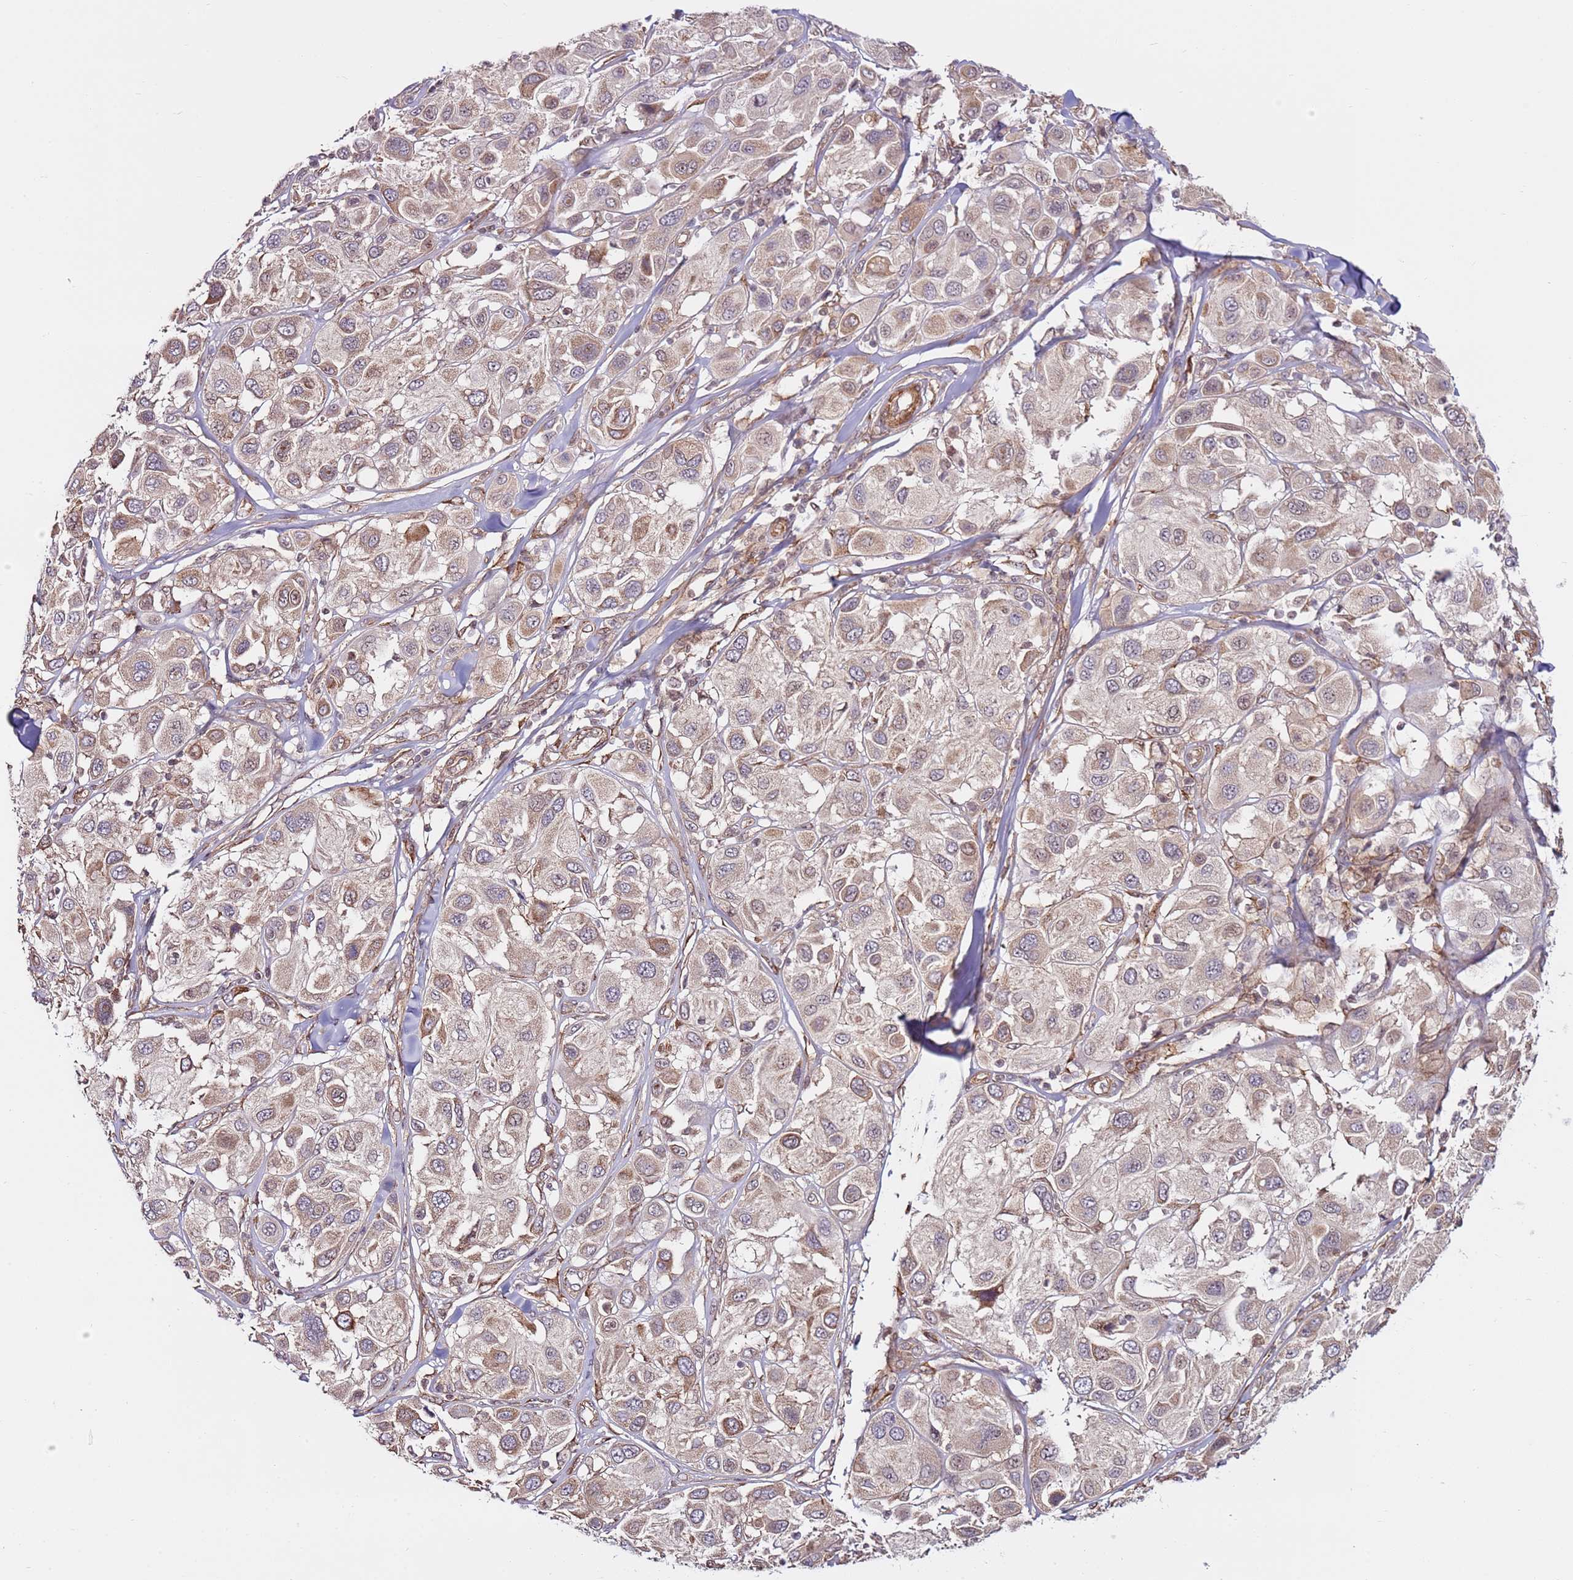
{"staining": {"intensity": "weak", "quantity": "25%-75%", "location": "cytoplasmic/membranous"}, "tissue": "melanoma", "cell_type": "Tumor cells", "image_type": "cancer", "snomed": [{"axis": "morphology", "description": "Malignant melanoma, Metastatic site"}, {"axis": "topography", "description": "Skin"}], "caption": "Protein expression by immunohistochemistry displays weak cytoplasmic/membranous expression in approximately 25%-75% of tumor cells in melanoma.", "gene": "DCAF4", "patient": {"sex": "male", "age": 41}}